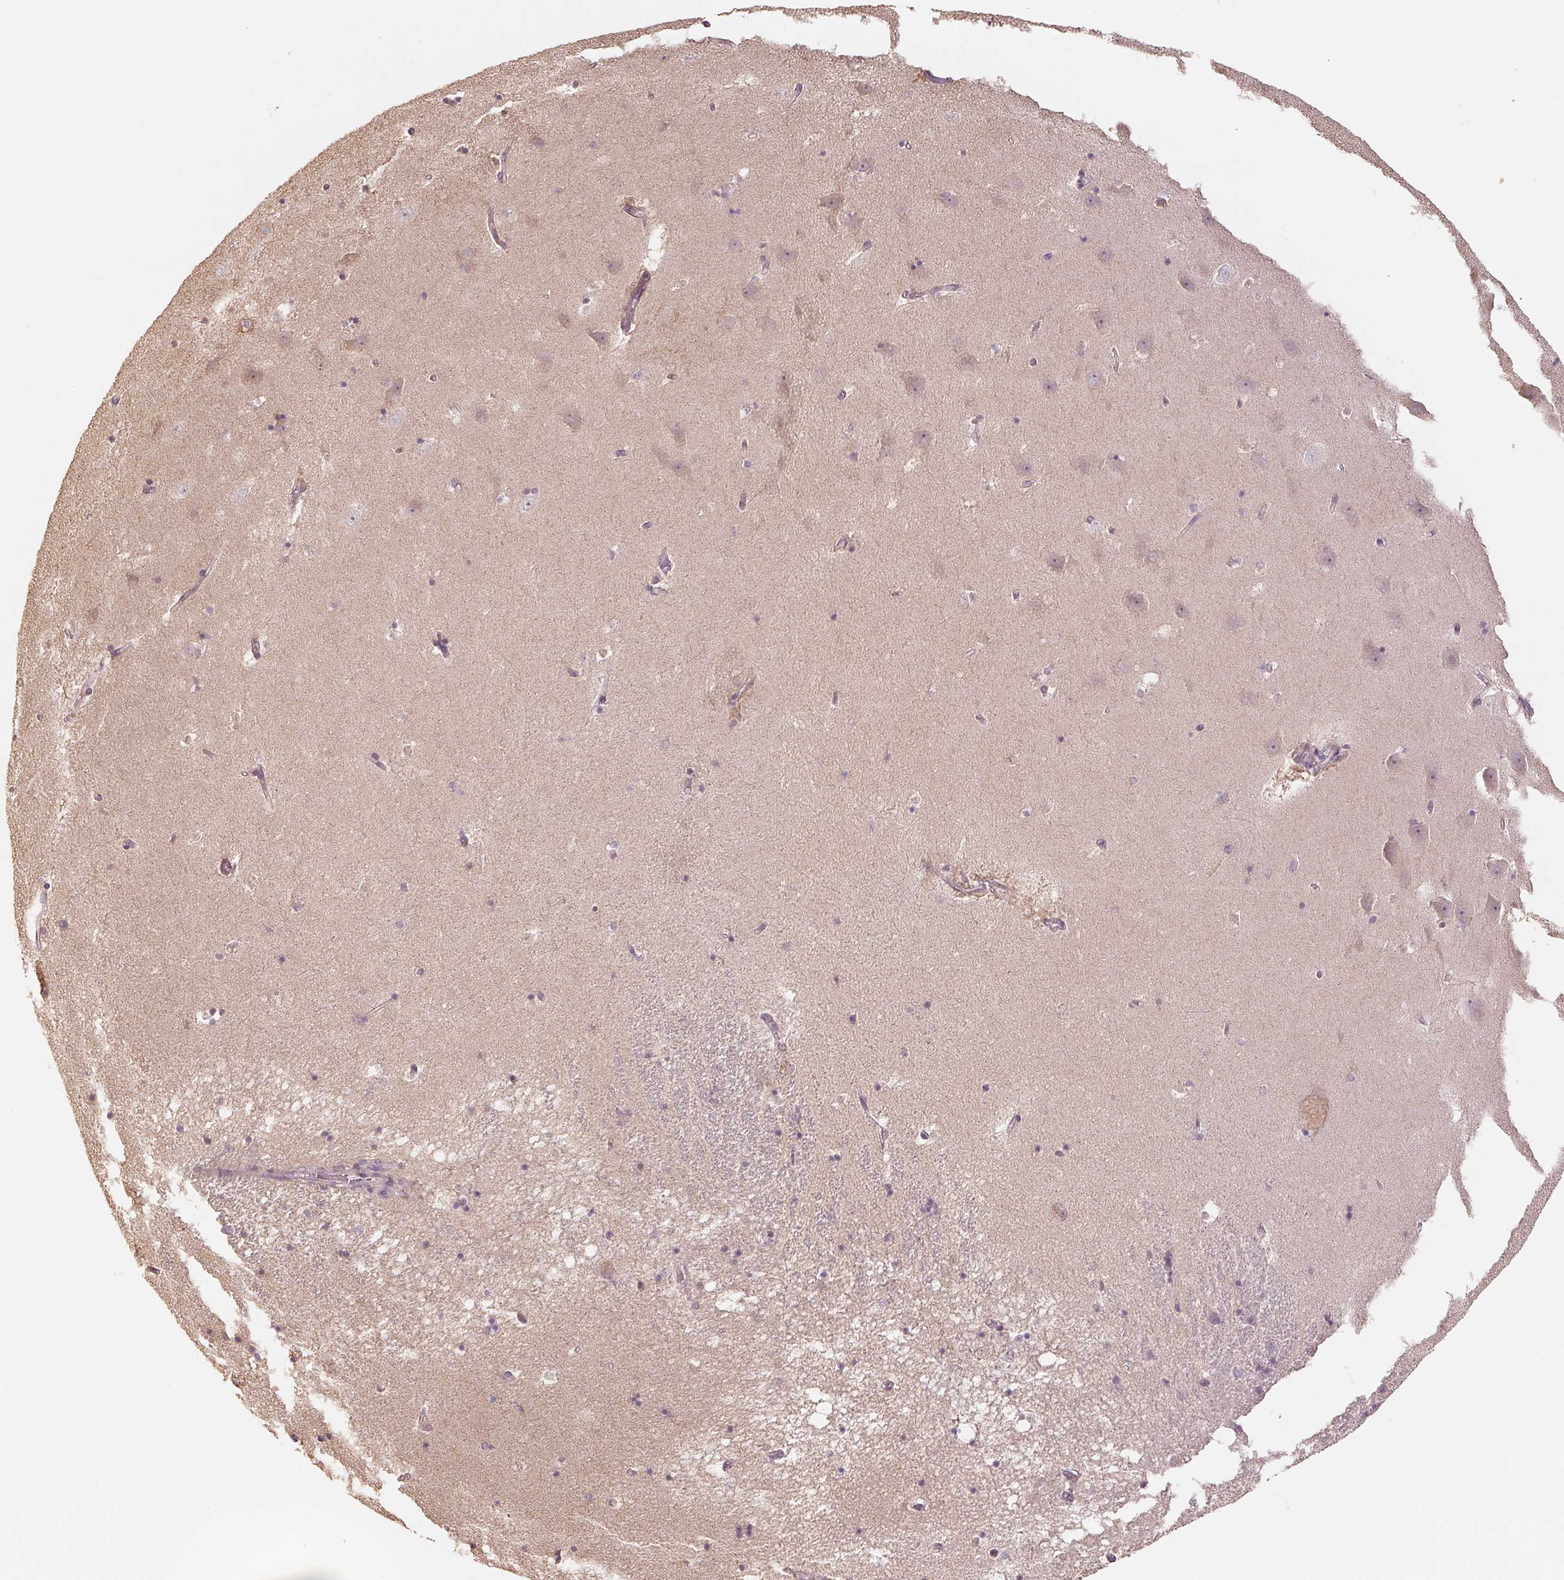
{"staining": {"intensity": "negative", "quantity": "none", "location": "none"}, "tissue": "hippocampus", "cell_type": "Glial cells", "image_type": "normal", "snomed": [{"axis": "morphology", "description": "Normal tissue, NOS"}, {"axis": "topography", "description": "Hippocampus"}], "caption": "Glial cells show no significant protein expression in normal hippocampus. The staining is performed using DAB (3,3'-diaminobenzidine) brown chromogen with nuclei counter-stained in using hematoxylin.", "gene": "COX14", "patient": {"sex": "male", "age": 58}}